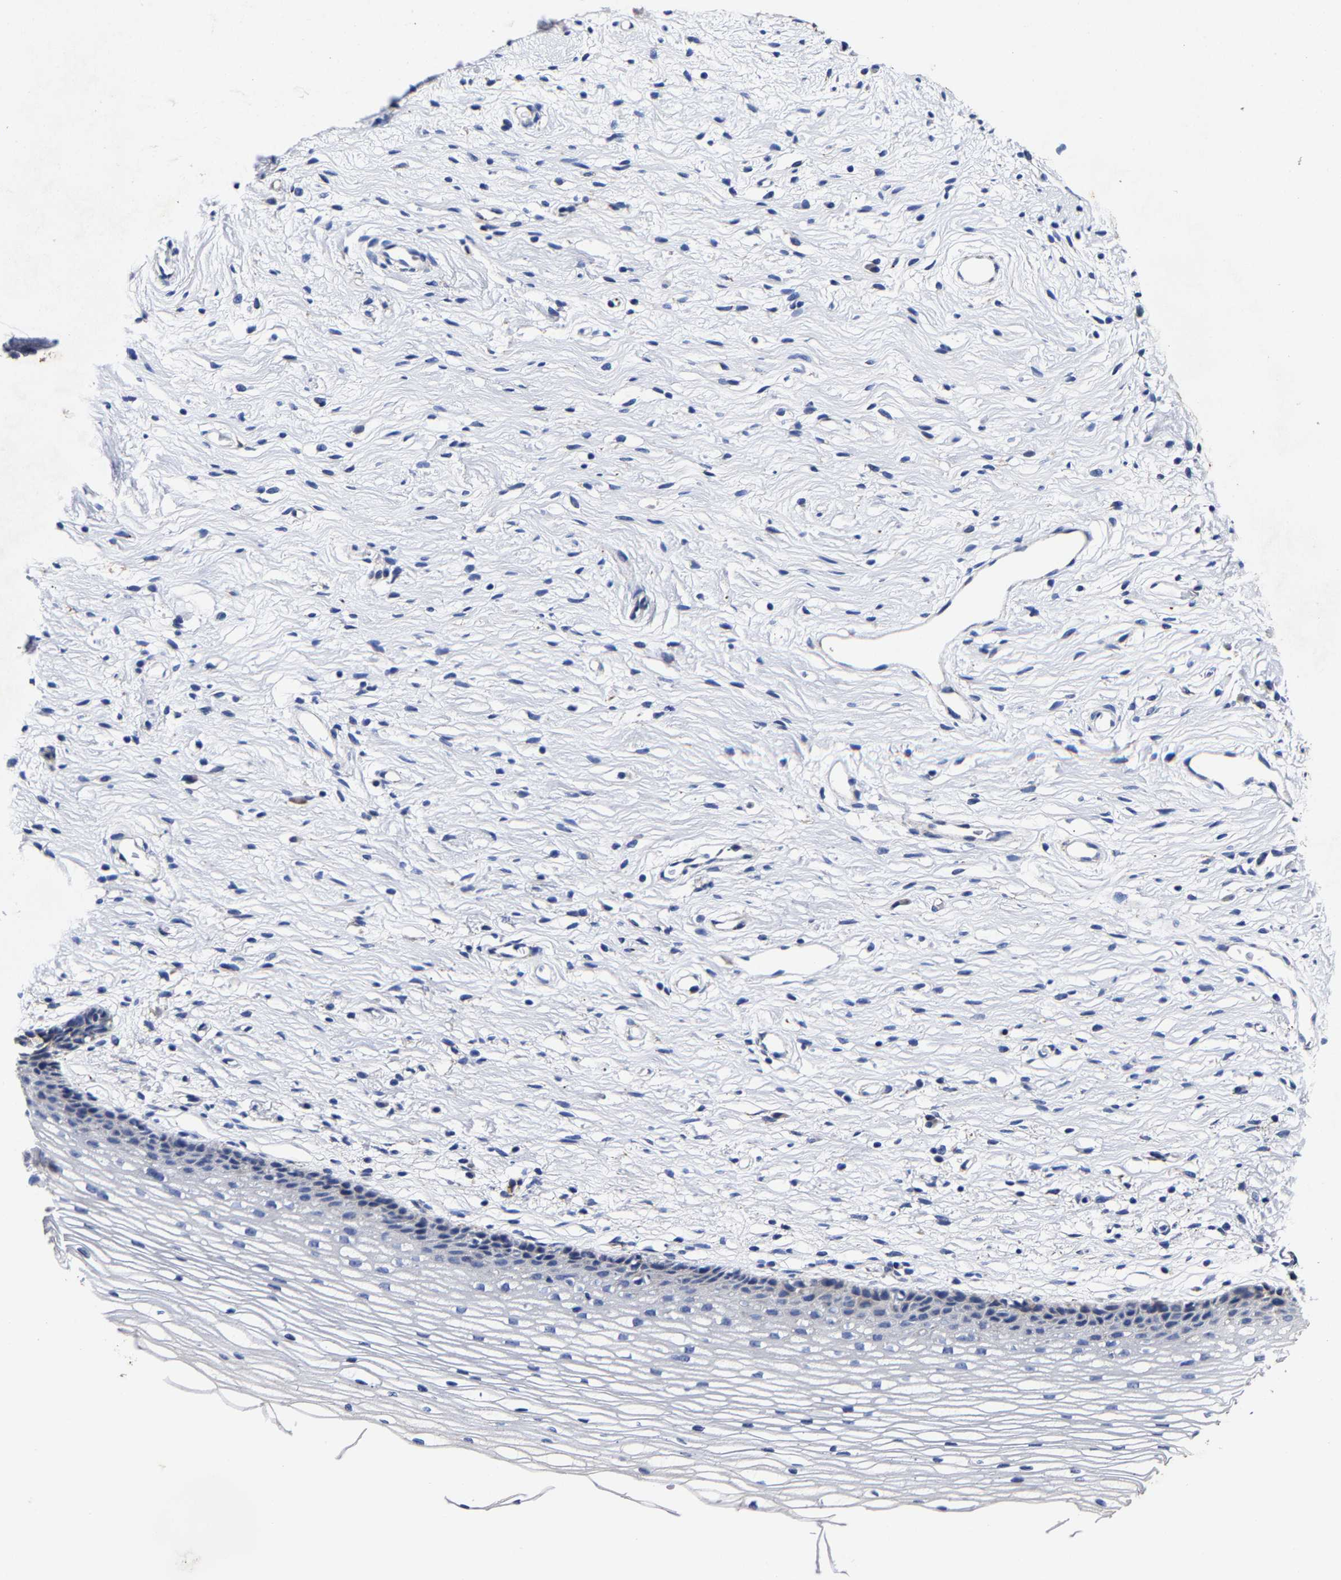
{"staining": {"intensity": "negative", "quantity": "none", "location": "none"}, "tissue": "cervix", "cell_type": "Glandular cells", "image_type": "normal", "snomed": [{"axis": "morphology", "description": "Normal tissue, NOS"}, {"axis": "topography", "description": "Cervix"}], "caption": "IHC of normal cervix exhibits no positivity in glandular cells.", "gene": "AASS", "patient": {"sex": "female", "age": 77}}